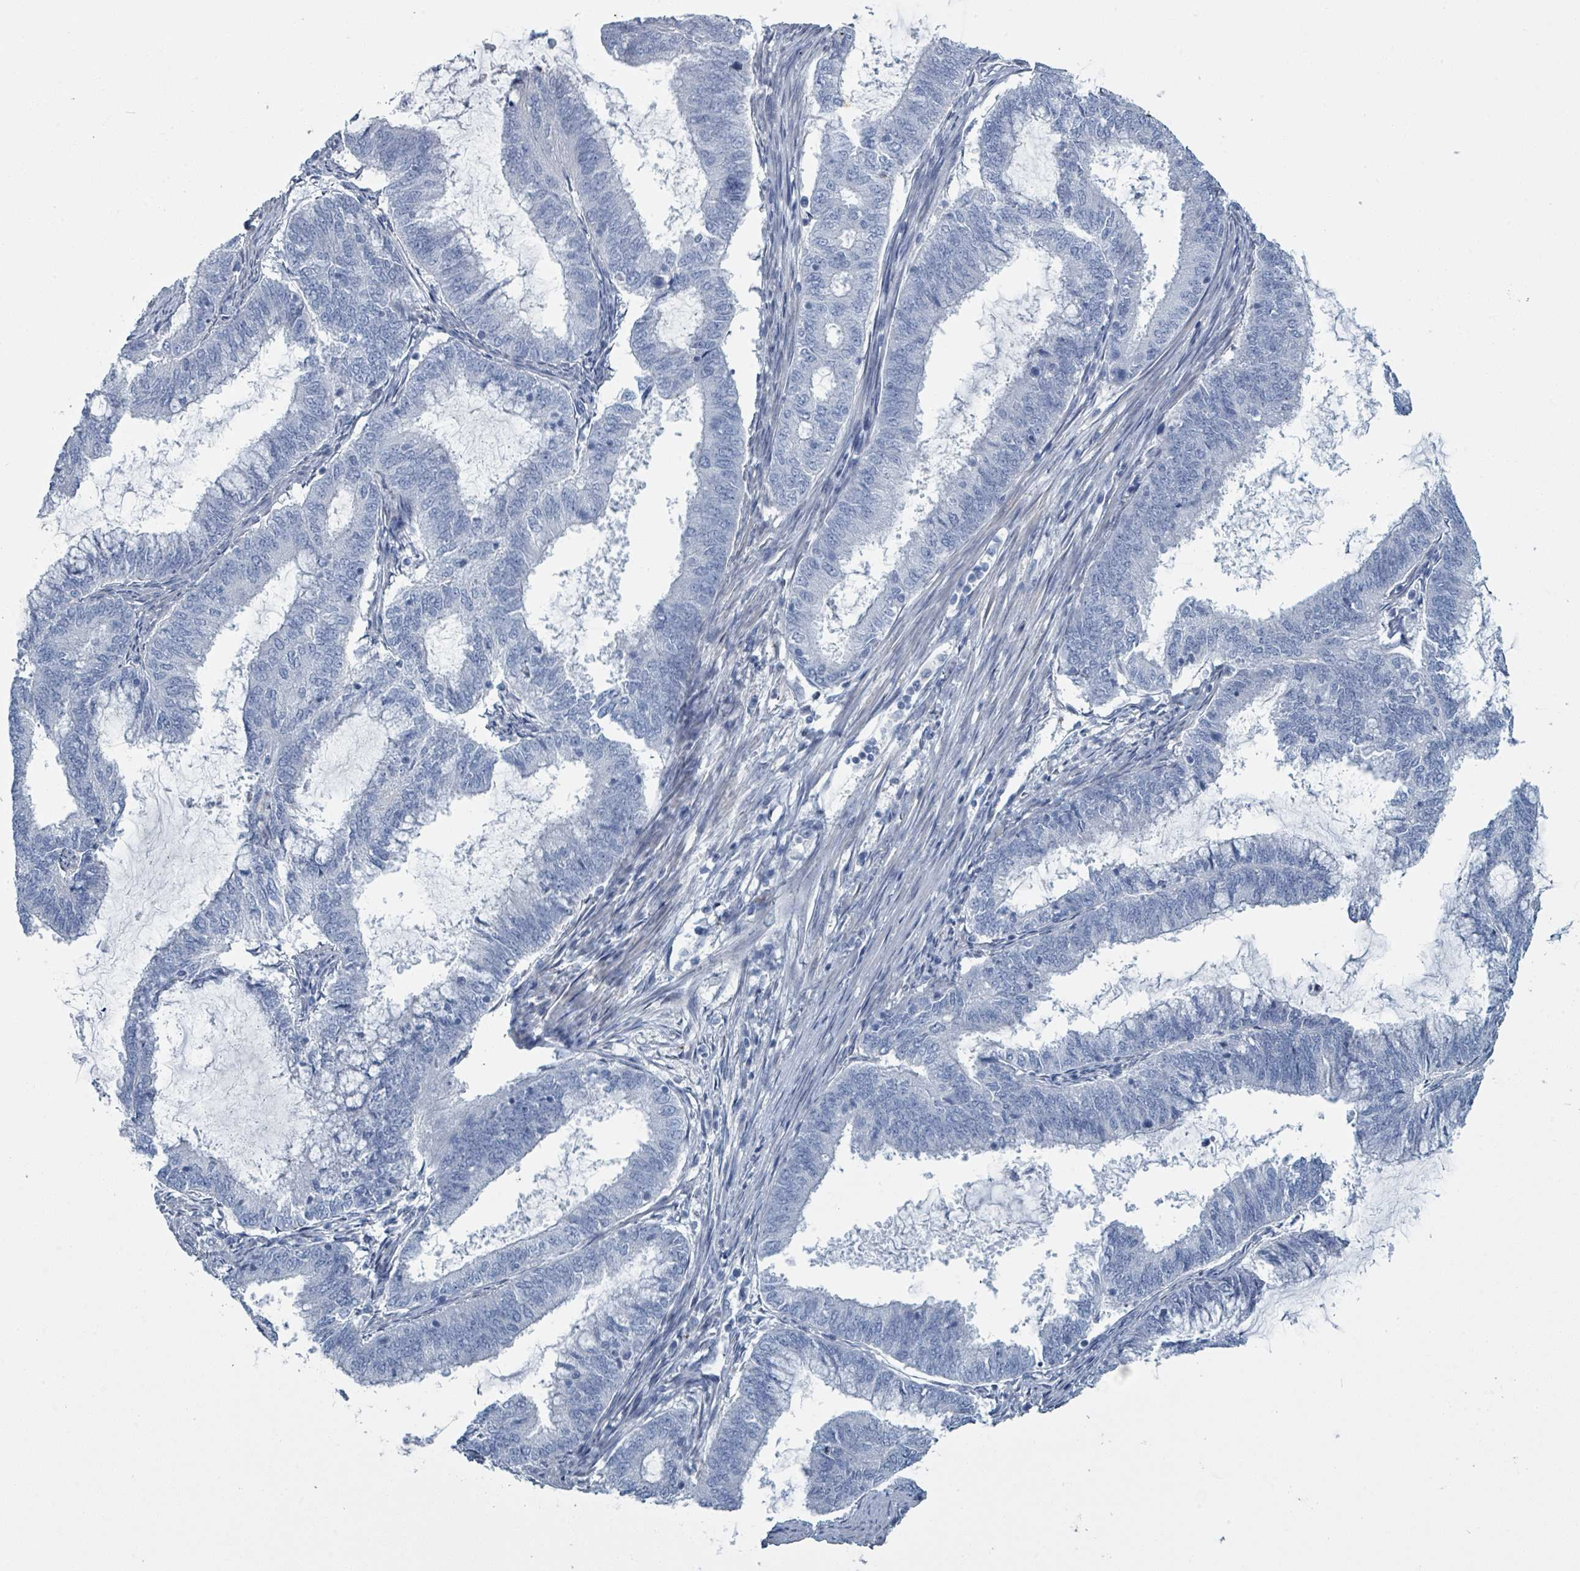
{"staining": {"intensity": "negative", "quantity": "none", "location": "none"}, "tissue": "endometrial cancer", "cell_type": "Tumor cells", "image_type": "cancer", "snomed": [{"axis": "morphology", "description": "Adenocarcinoma, NOS"}, {"axis": "topography", "description": "Endometrium"}], "caption": "Immunohistochemistry histopathology image of neoplastic tissue: human endometrial cancer (adenocarcinoma) stained with DAB demonstrates no significant protein positivity in tumor cells.", "gene": "RAB33B", "patient": {"sex": "female", "age": 51}}